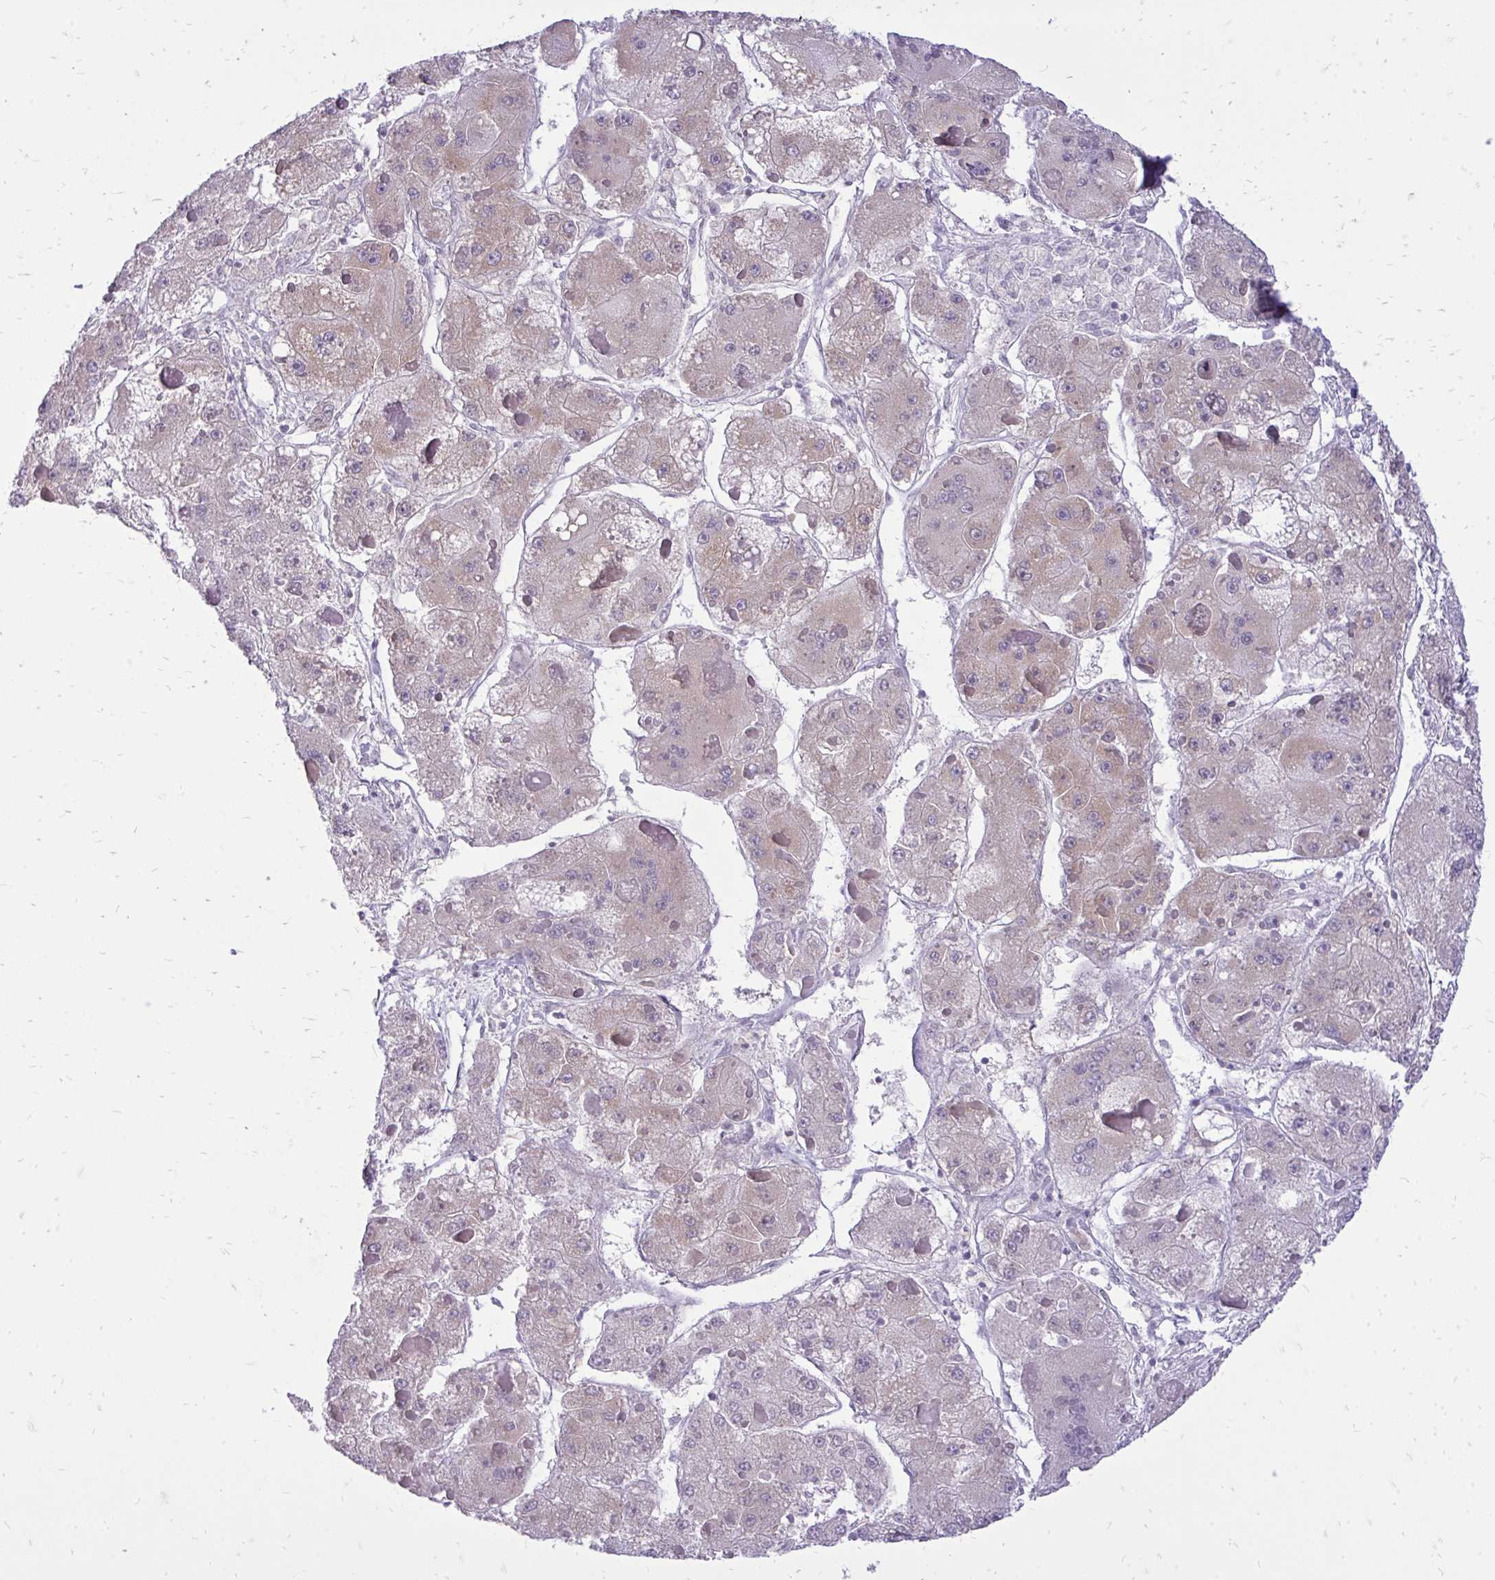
{"staining": {"intensity": "weak", "quantity": "25%-75%", "location": "cytoplasmic/membranous"}, "tissue": "liver cancer", "cell_type": "Tumor cells", "image_type": "cancer", "snomed": [{"axis": "morphology", "description": "Carcinoma, Hepatocellular, NOS"}, {"axis": "topography", "description": "Liver"}], "caption": "Tumor cells display low levels of weak cytoplasmic/membranous positivity in about 25%-75% of cells in hepatocellular carcinoma (liver).", "gene": "SPTBN2", "patient": {"sex": "female", "age": 73}}